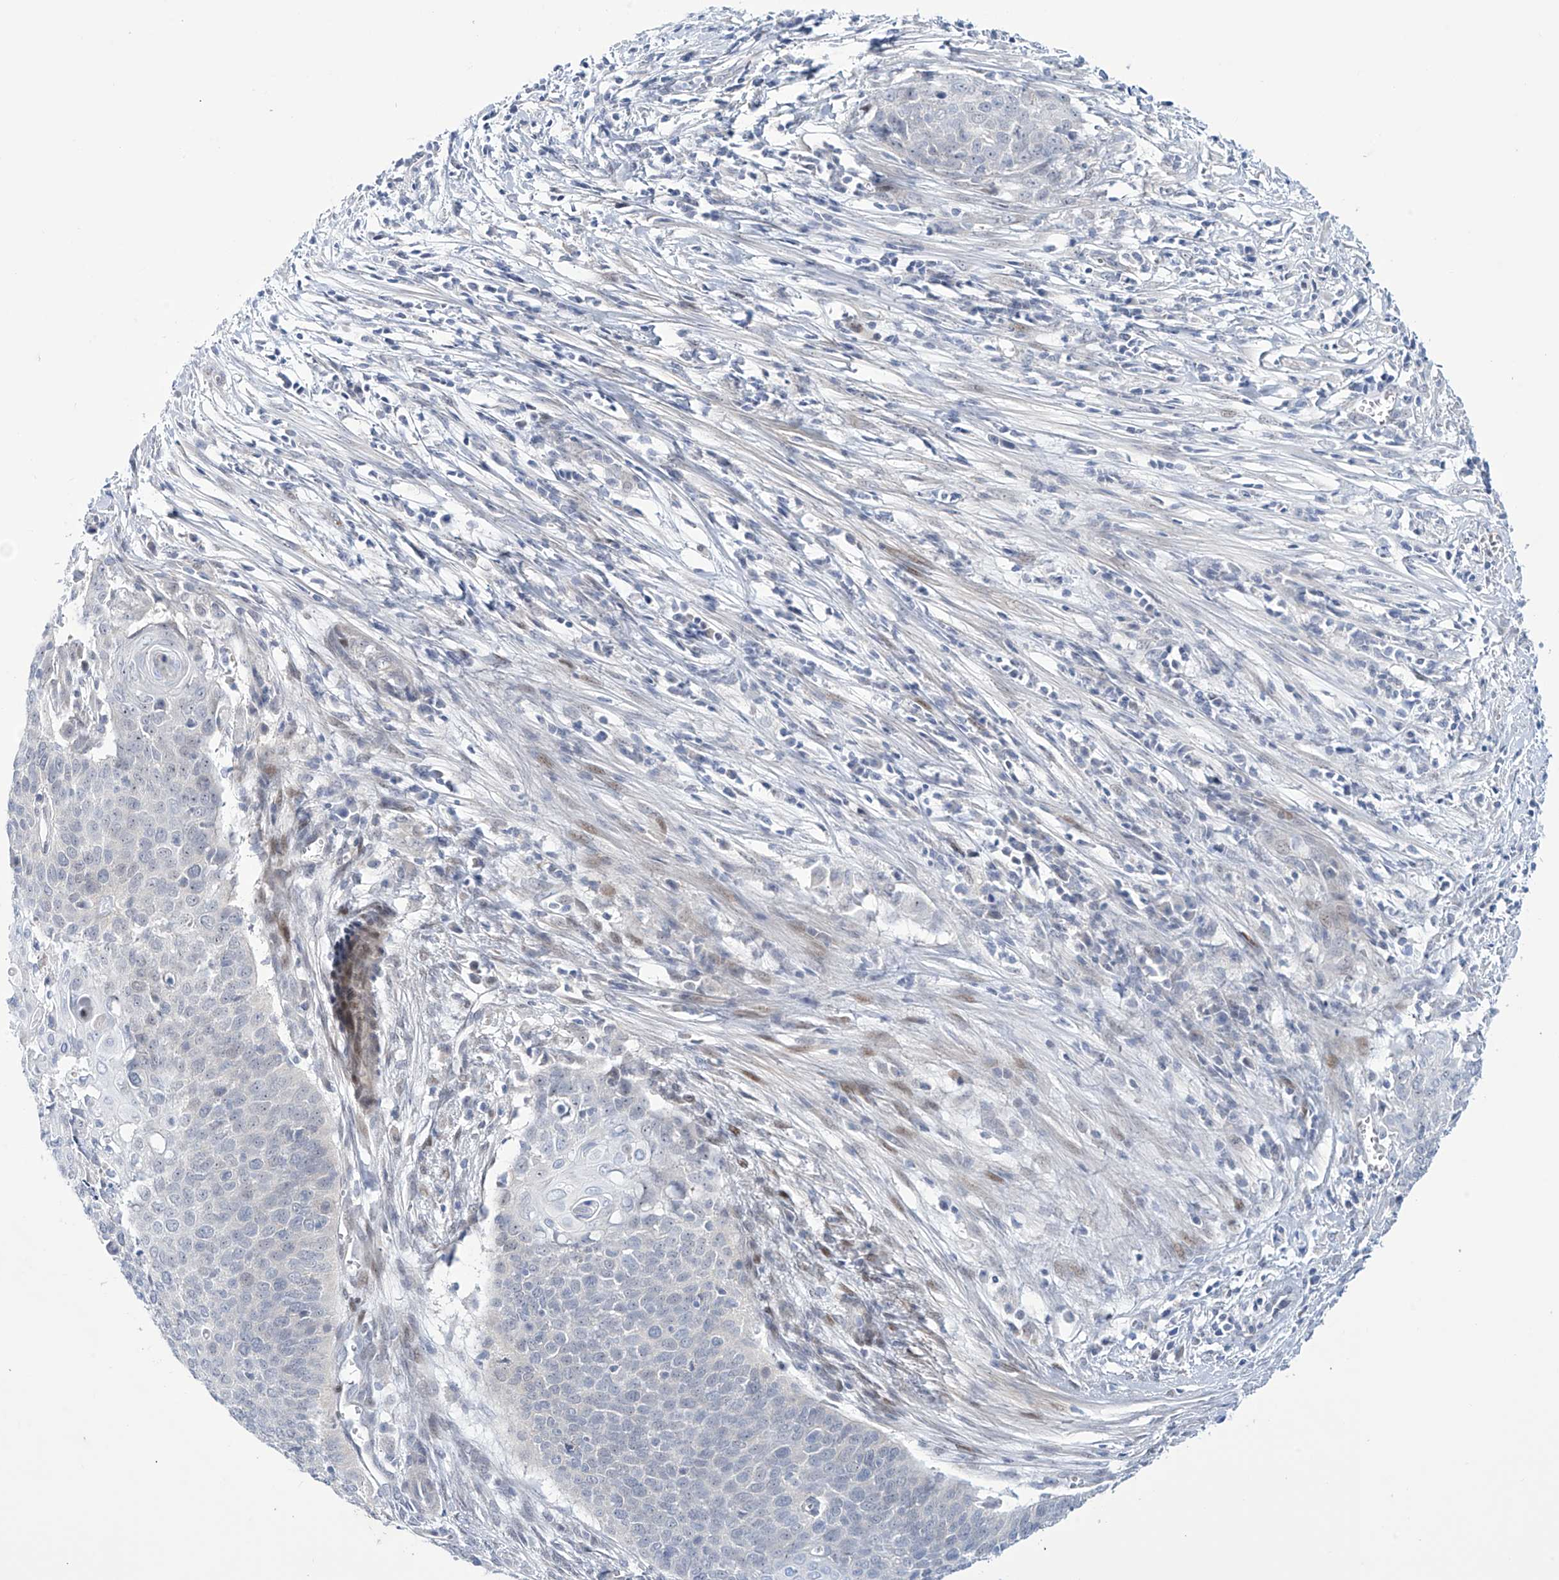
{"staining": {"intensity": "negative", "quantity": "none", "location": "none"}, "tissue": "cervical cancer", "cell_type": "Tumor cells", "image_type": "cancer", "snomed": [{"axis": "morphology", "description": "Squamous cell carcinoma, NOS"}, {"axis": "topography", "description": "Cervix"}], "caption": "DAB immunohistochemical staining of cervical cancer (squamous cell carcinoma) displays no significant staining in tumor cells.", "gene": "TRIM60", "patient": {"sex": "female", "age": 39}}